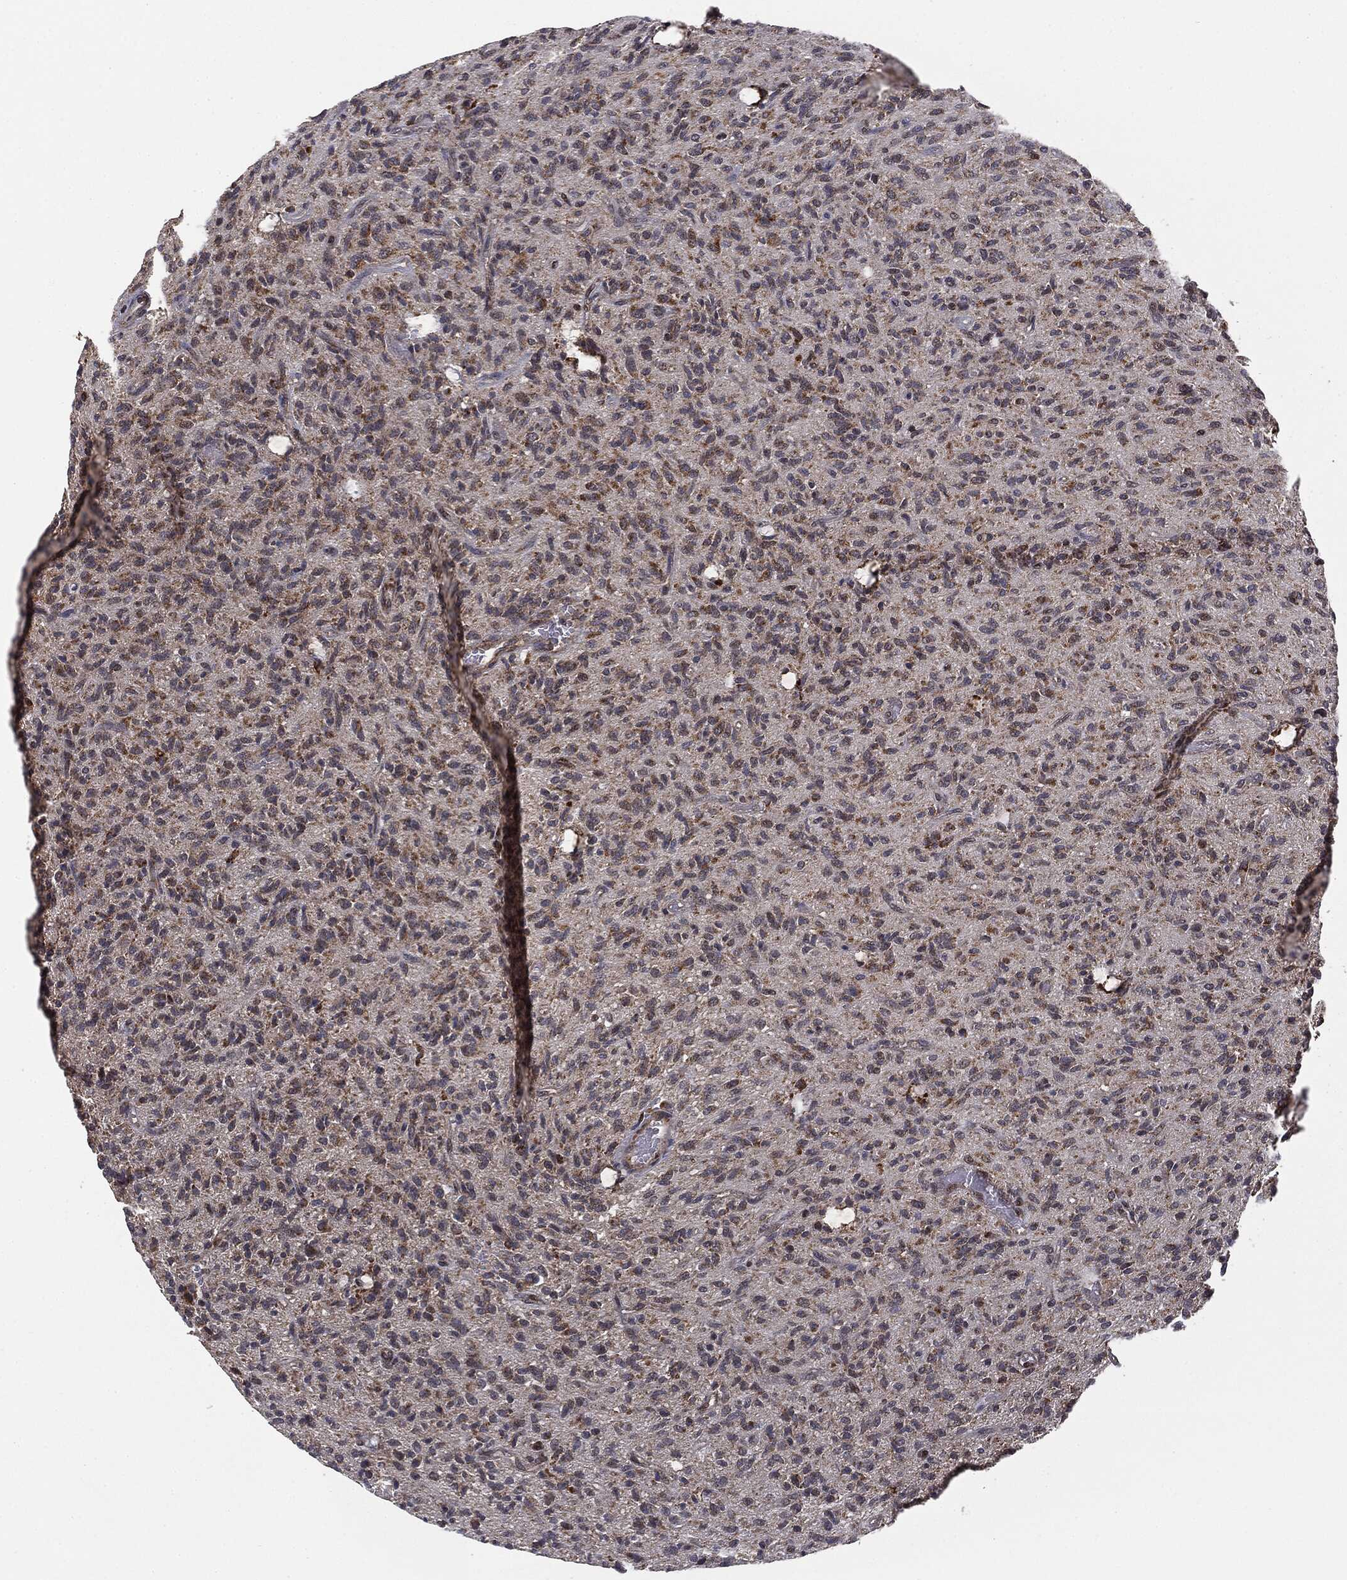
{"staining": {"intensity": "moderate", "quantity": ">75%", "location": "cytoplasmic/membranous"}, "tissue": "glioma", "cell_type": "Tumor cells", "image_type": "cancer", "snomed": [{"axis": "morphology", "description": "Glioma, malignant, High grade"}, {"axis": "topography", "description": "Brain"}], "caption": "This is an image of immunohistochemistry (IHC) staining of high-grade glioma (malignant), which shows moderate positivity in the cytoplasmic/membranous of tumor cells.", "gene": "MTOR", "patient": {"sex": "male", "age": 64}}